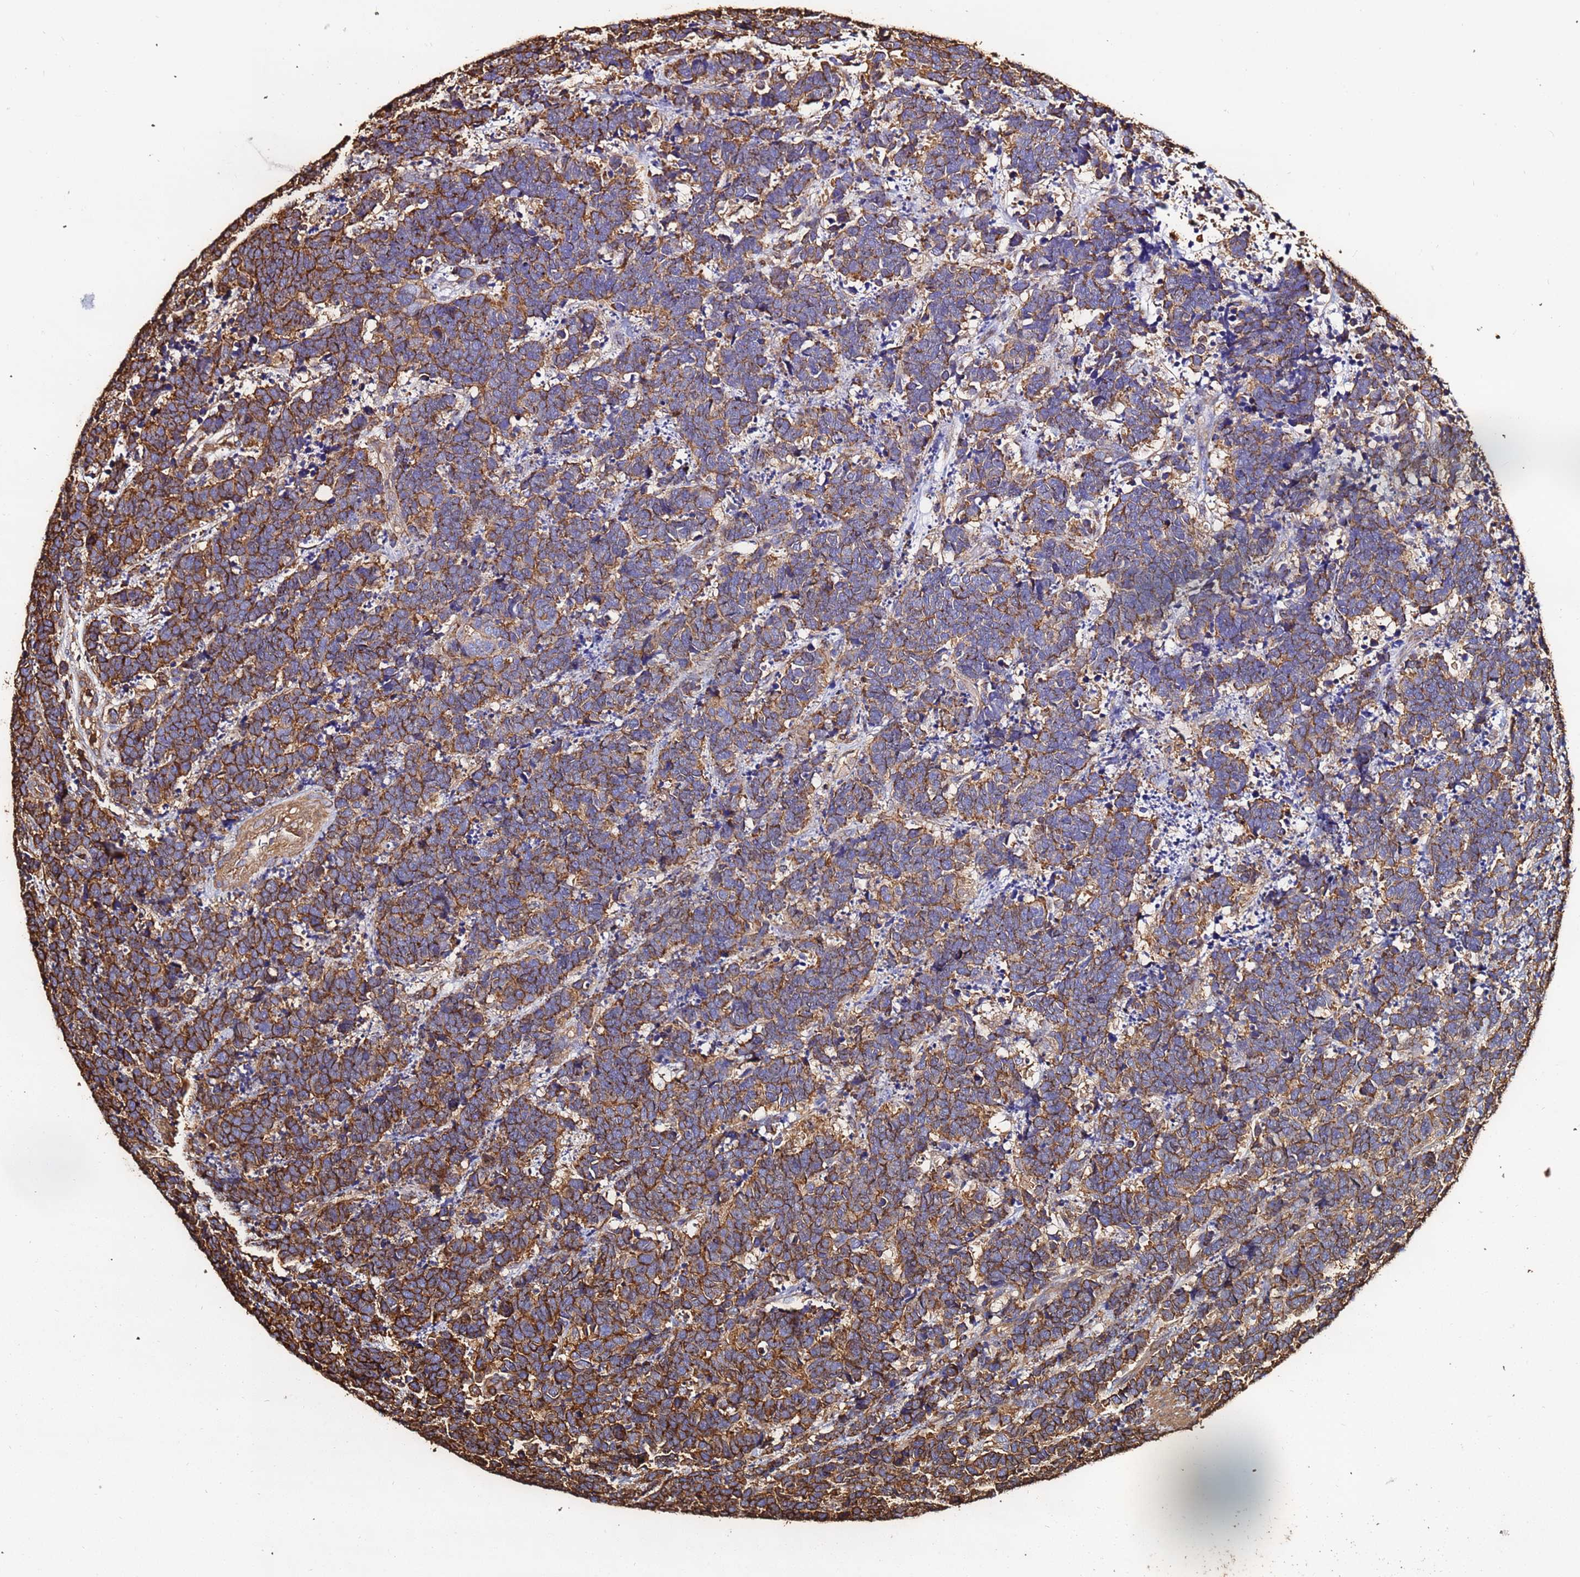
{"staining": {"intensity": "strong", "quantity": ">75%", "location": "cytoplasmic/membranous"}, "tissue": "carcinoid", "cell_type": "Tumor cells", "image_type": "cancer", "snomed": [{"axis": "morphology", "description": "Carcinoma, NOS"}, {"axis": "morphology", "description": "Carcinoid, malignant, NOS"}, {"axis": "topography", "description": "Urinary bladder"}], "caption": "An immunohistochemistry (IHC) image of tumor tissue is shown. Protein staining in brown shows strong cytoplasmic/membranous positivity in carcinoid (malignant) within tumor cells. The protein is shown in brown color, while the nuclei are stained blue.", "gene": "ACTB", "patient": {"sex": "male", "age": 57}}